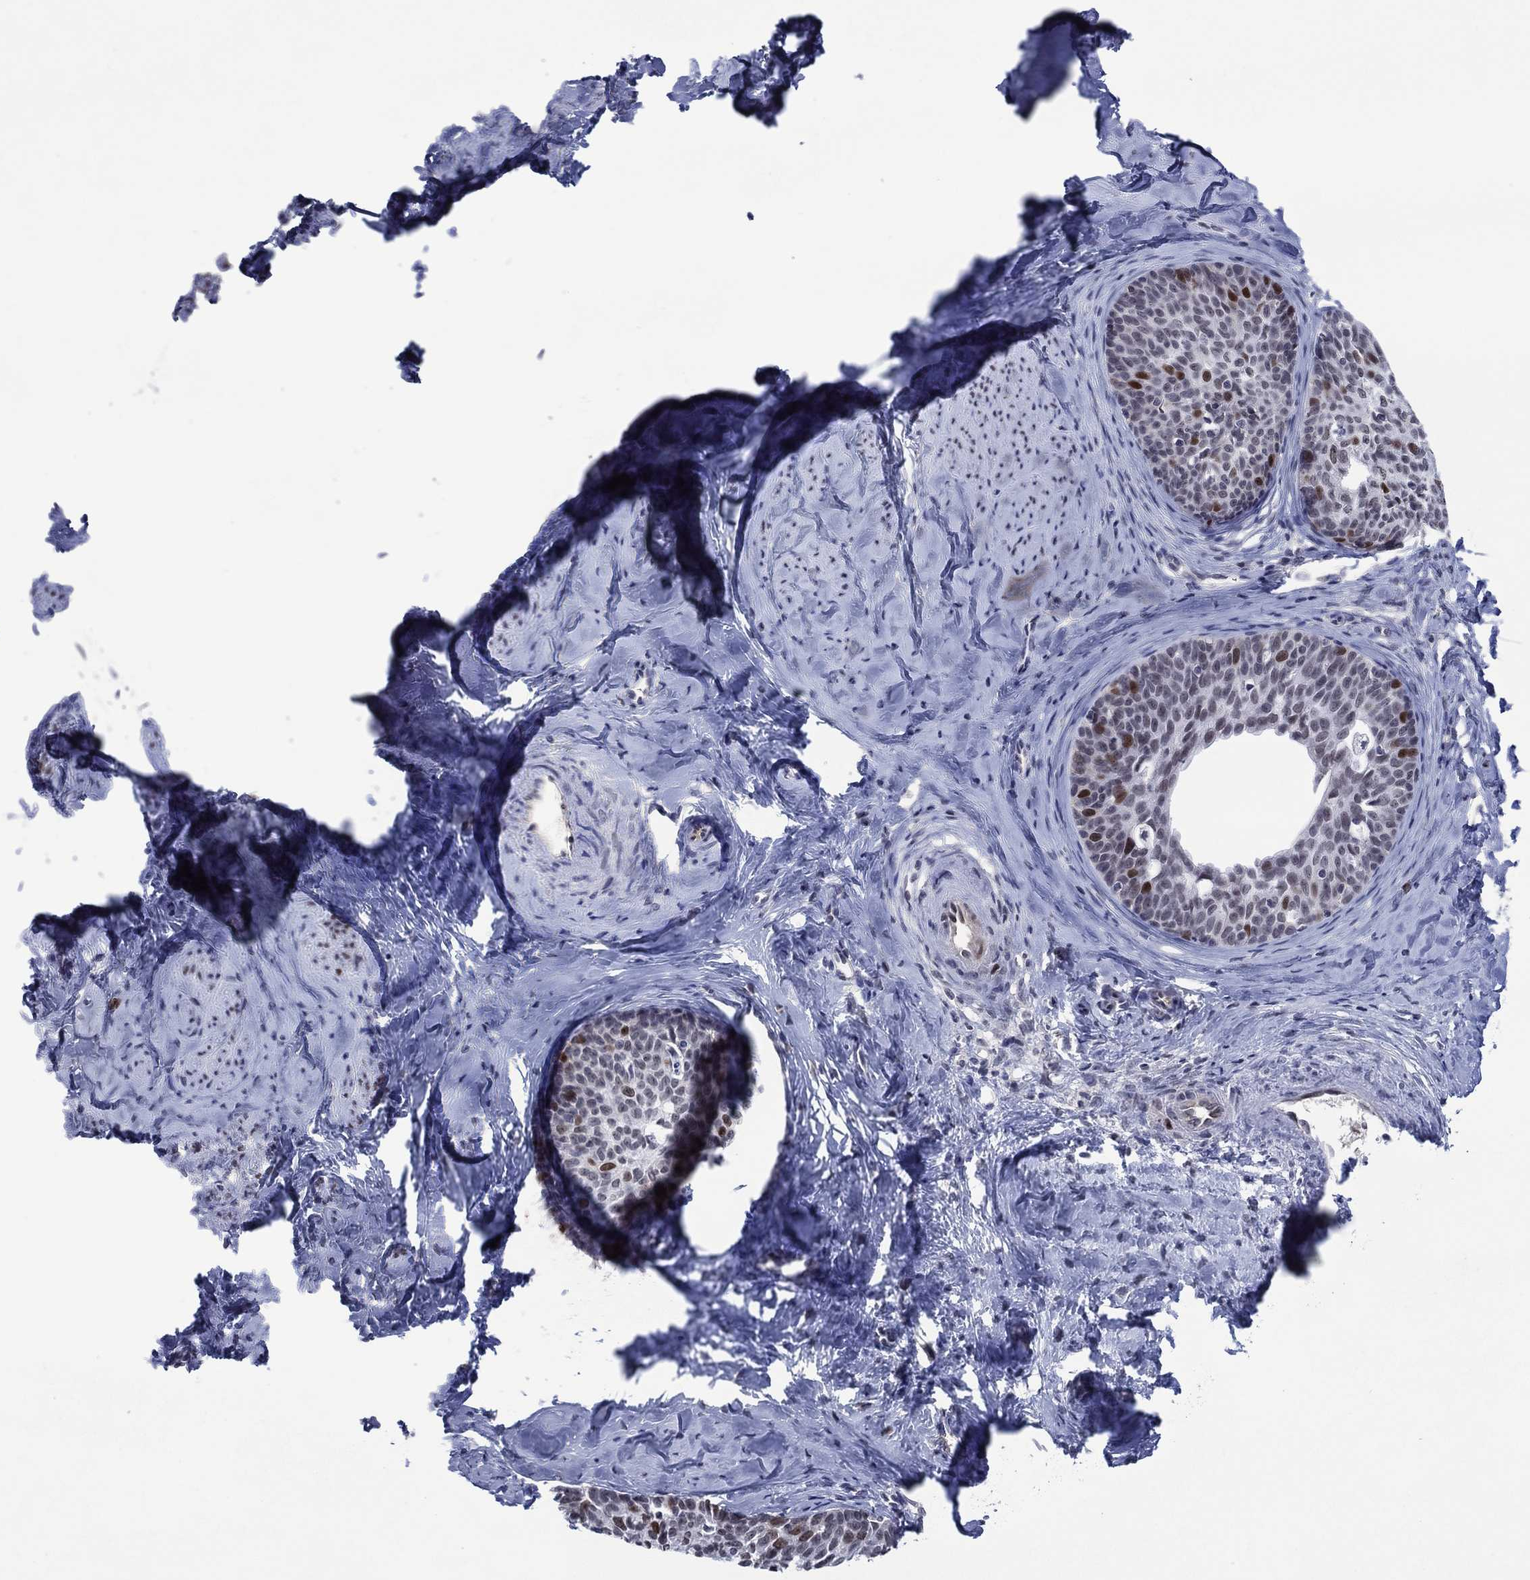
{"staining": {"intensity": "strong", "quantity": "<25%", "location": "nuclear"}, "tissue": "cervical cancer", "cell_type": "Tumor cells", "image_type": "cancer", "snomed": [{"axis": "morphology", "description": "Squamous cell carcinoma, NOS"}, {"axis": "topography", "description": "Cervix"}], "caption": "A medium amount of strong nuclear positivity is seen in about <25% of tumor cells in cervical squamous cell carcinoma tissue.", "gene": "GATA6", "patient": {"sex": "female", "age": 51}}